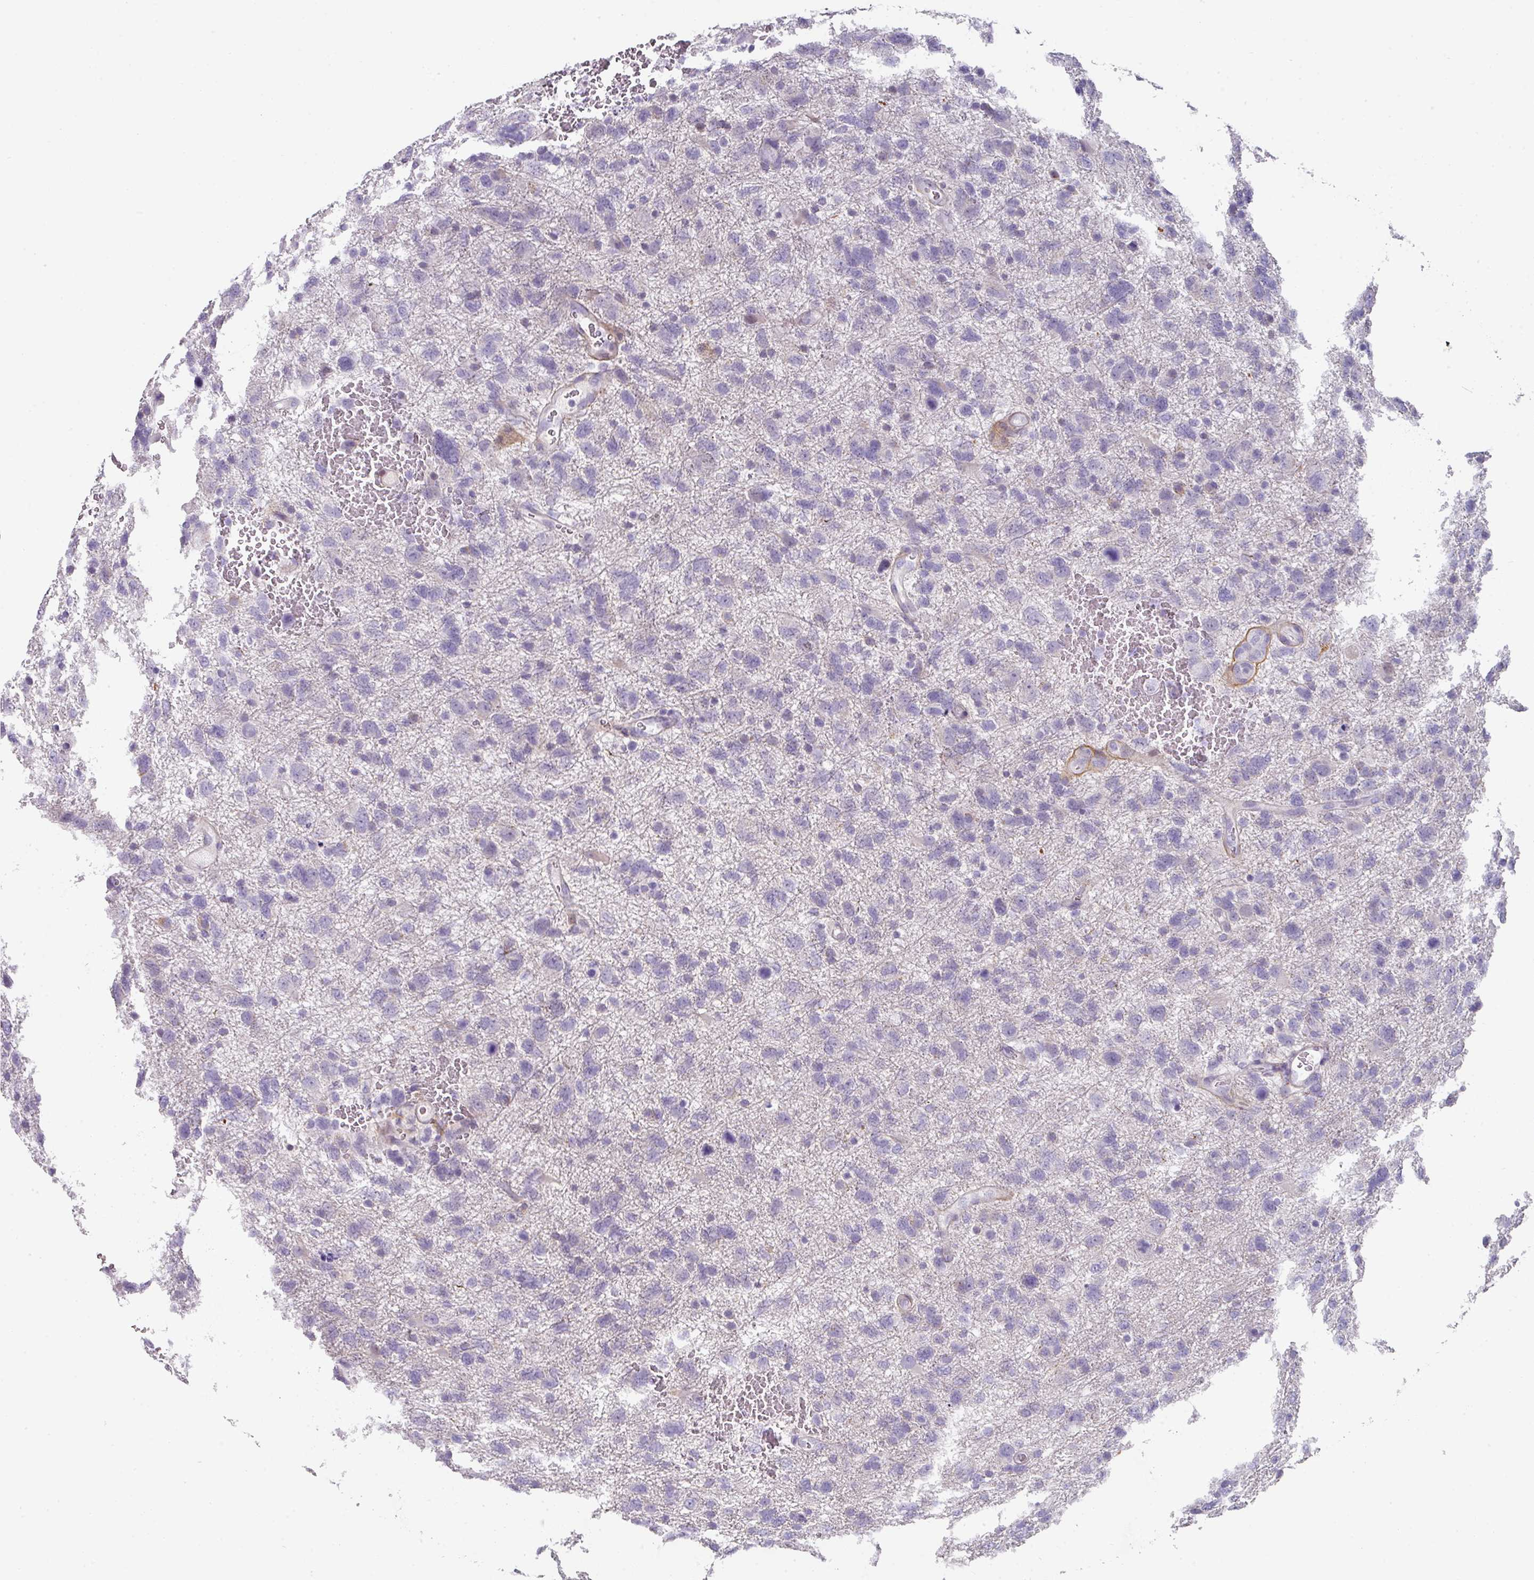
{"staining": {"intensity": "negative", "quantity": "none", "location": "none"}, "tissue": "glioma", "cell_type": "Tumor cells", "image_type": "cancer", "snomed": [{"axis": "morphology", "description": "Glioma, malignant, High grade"}, {"axis": "topography", "description": "Brain"}], "caption": "Immunohistochemistry (IHC) image of human glioma stained for a protein (brown), which shows no expression in tumor cells. (Stains: DAB (3,3'-diaminobenzidine) immunohistochemistry with hematoxylin counter stain, Microscopy: brightfield microscopy at high magnification).", "gene": "ANKRD29", "patient": {"sex": "male", "age": 61}}